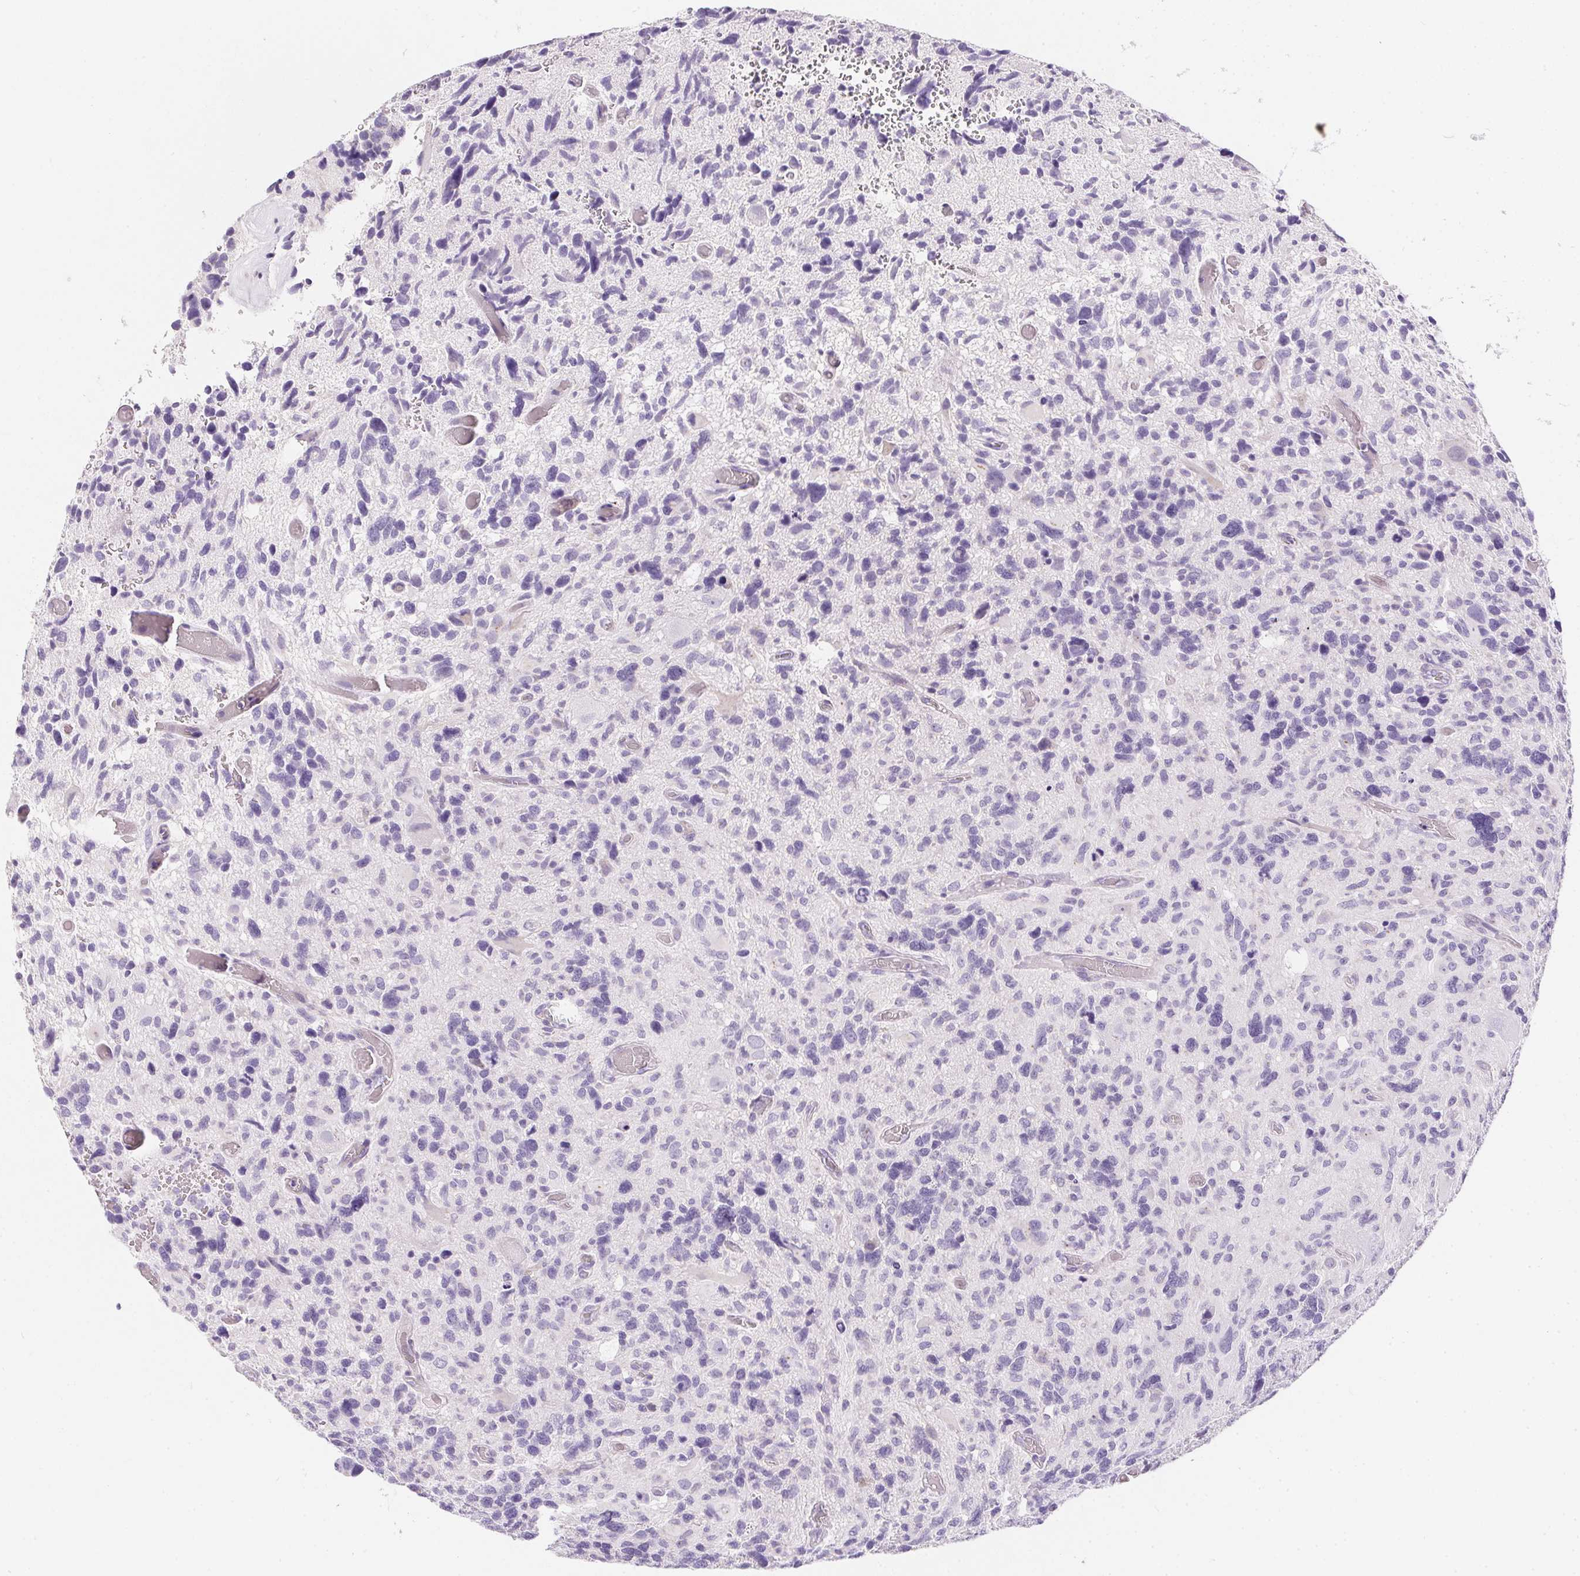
{"staining": {"intensity": "negative", "quantity": "none", "location": "none"}, "tissue": "glioma", "cell_type": "Tumor cells", "image_type": "cancer", "snomed": [{"axis": "morphology", "description": "Glioma, malignant, High grade"}, {"axis": "topography", "description": "Brain"}], "caption": "Immunohistochemistry (IHC) histopathology image of neoplastic tissue: malignant high-grade glioma stained with DAB (3,3'-diaminobenzidine) shows no significant protein expression in tumor cells.", "gene": "AQP5", "patient": {"sex": "male", "age": 49}}